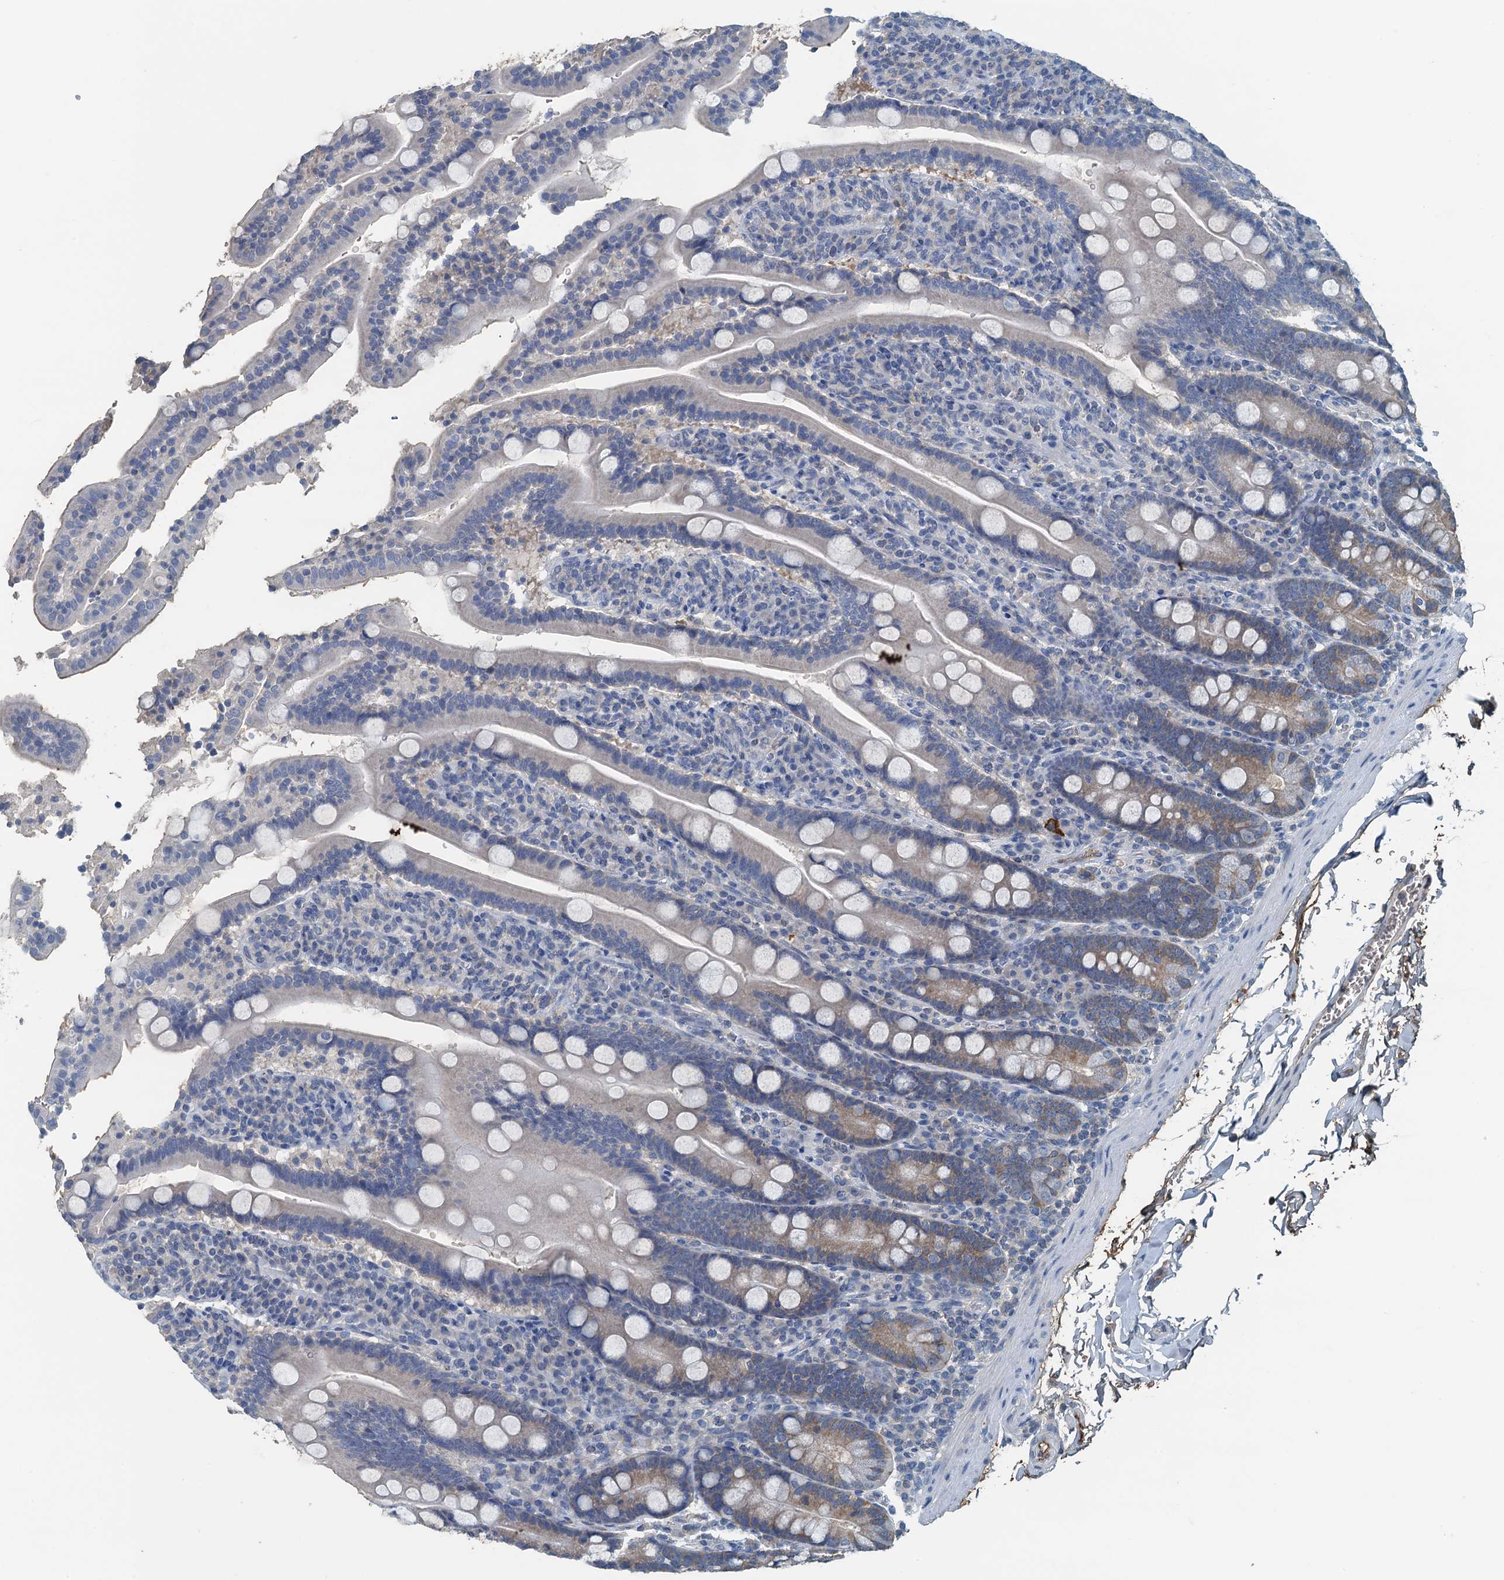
{"staining": {"intensity": "moderate", "quantity": "<25%", "location": "cytoplasmic/membranous"}, "tissue": "duodenum", "cell_type": "Glandular cells", "image_type": "normal", "snomed": [{"axis": "morphology", "description": "Normal tissue, NOS"}, {"axis": "topography", "description": "Duodenum"}], "caption": "A brown stain shows moderate cytoplasmic/membranous expression of a protein in glandular cells of unremarkable human duodenum. (brown staining indicates protein expression, while blue staining denotes nuclei).", "gene": "LSM14B", "patient": {"sex": "male", "age": 35}}